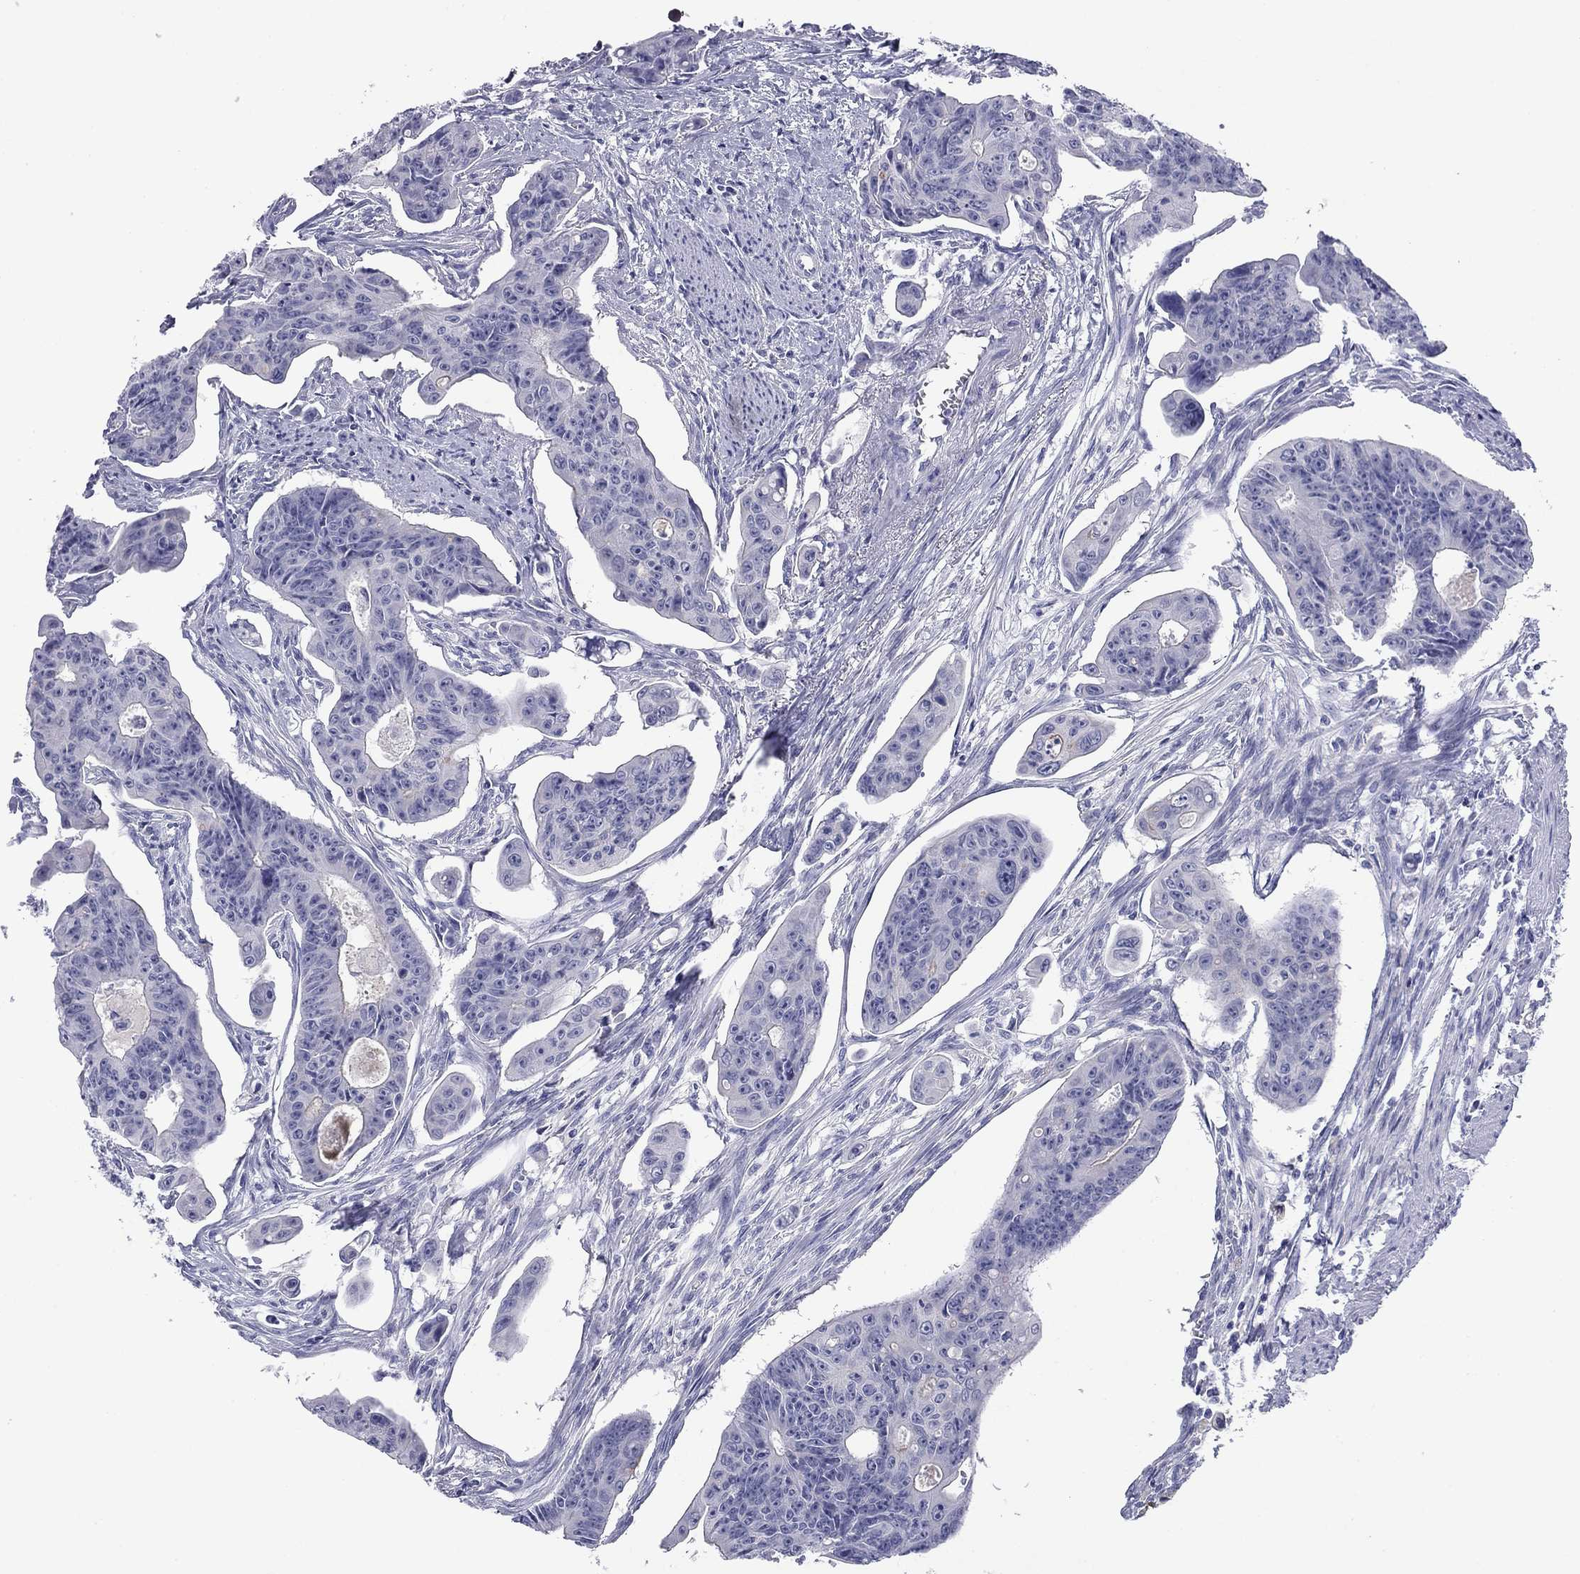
{"staining": {"intensity": "negative", "quantity": "none", "location": "none"}, "tissue": "colorectal cancer", "cell_type": "Tumor cells", "image_type": "cancer", "snomed": [{"axis": "morphology", "description": "Adenocarcinoma, NOS"}, {"axis": "topography", "description": "Colon"}], "caption": "Tumor cells show no significant expression in colorectal adenocarcinoma.", "gene": "ABCC2", "patient": {"sex": "male", "age": 70}}